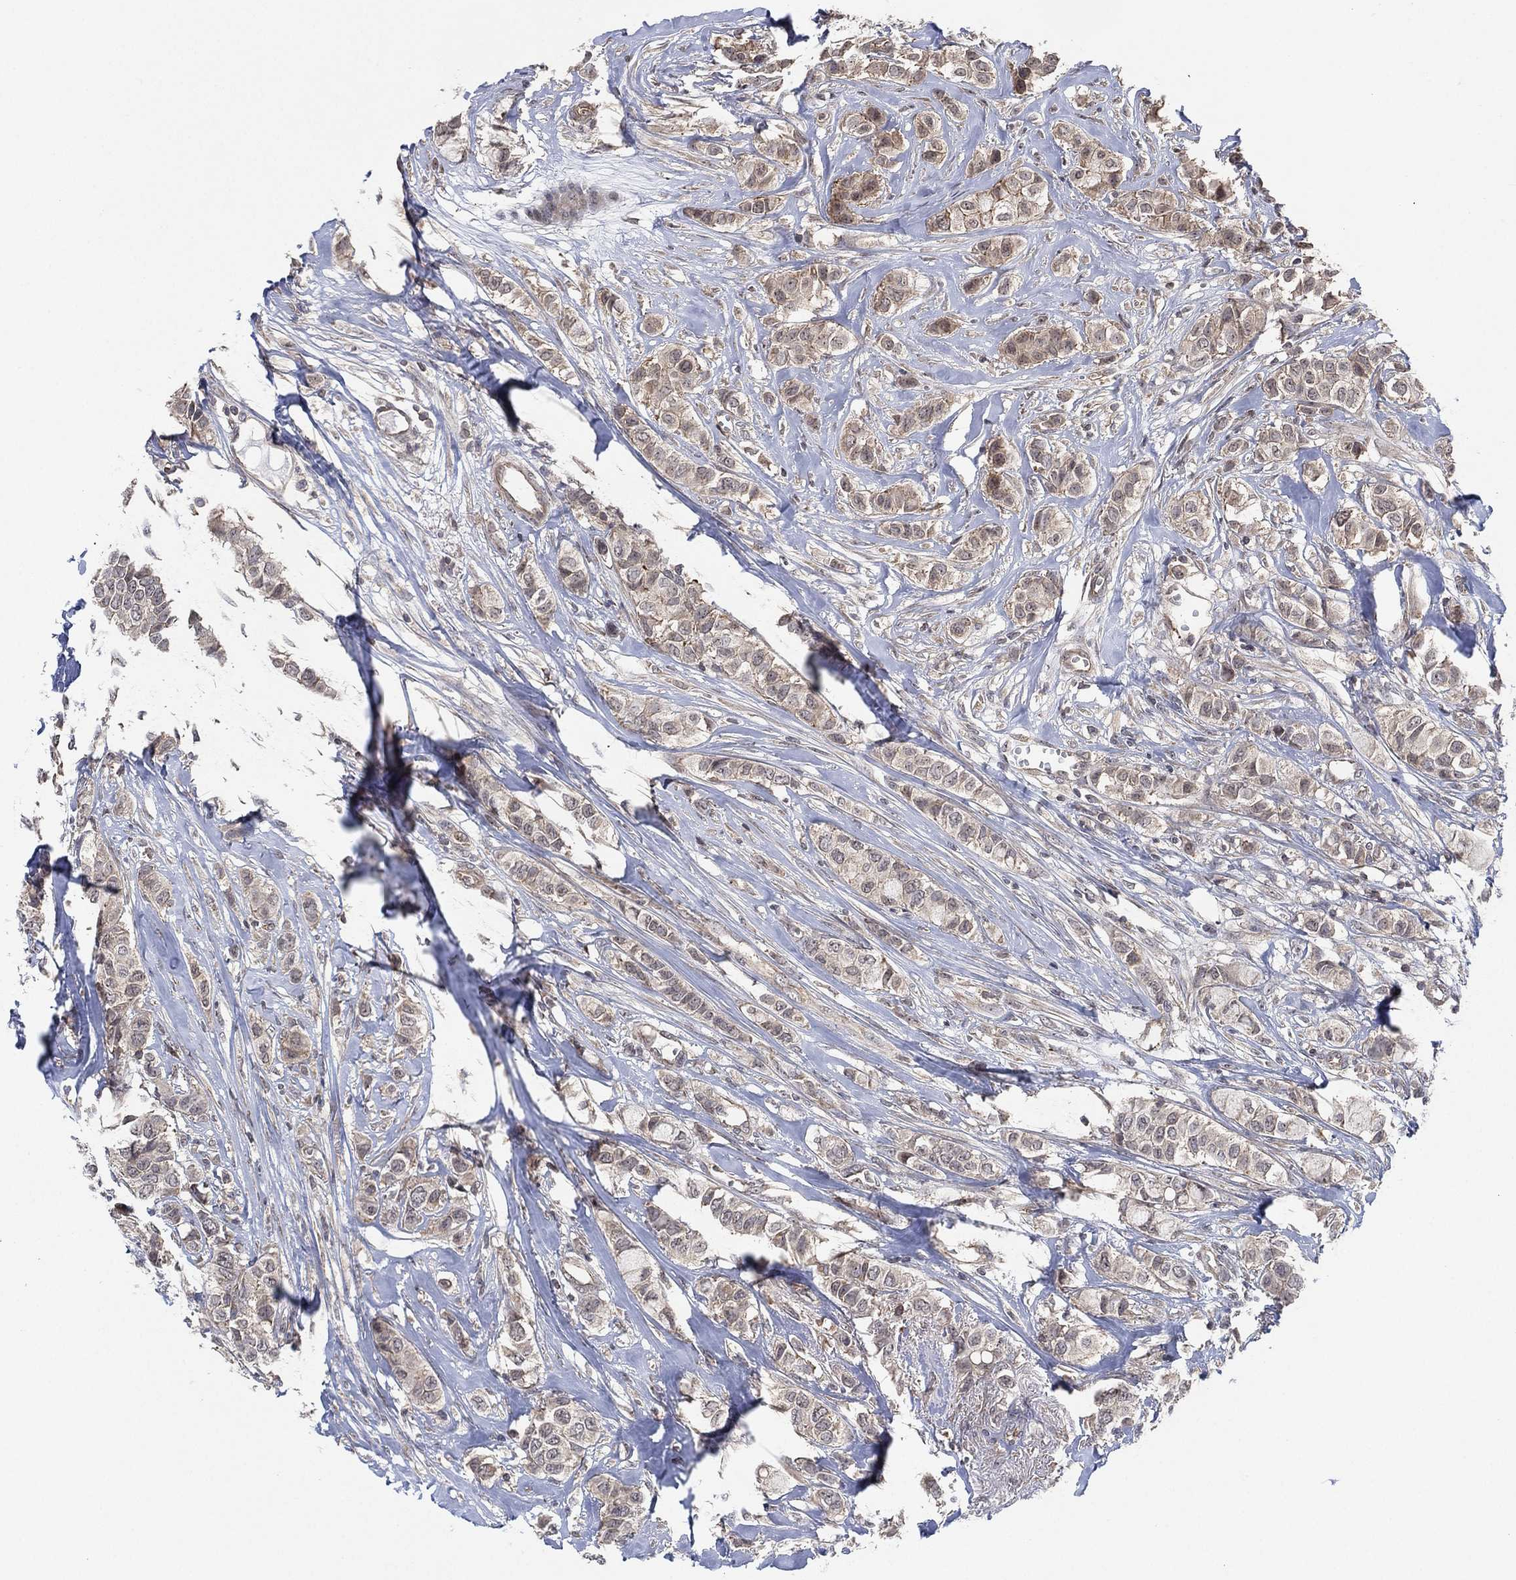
{"staining": {"intensity": "weak", "quantity": "<25%", "location": "cytoplasmic/membranous"}, "tissue": "breast cancer", "cell_type": "Tumor cells", "image_type": "cancer", "snomed": [{"axis": "morphology", "description": "Duct carcinoma"}, {"axis": "topography", "description": "Breast"}], "caption": "IHC photomicrograph of neoplastic tissue: human breast cancer (invasive ductal carcinoma) stained with DAB reveals no significant protein expression in tumor cells.", "gene": "TMCO1", "patient": {"sex": "female", "age": 85}}